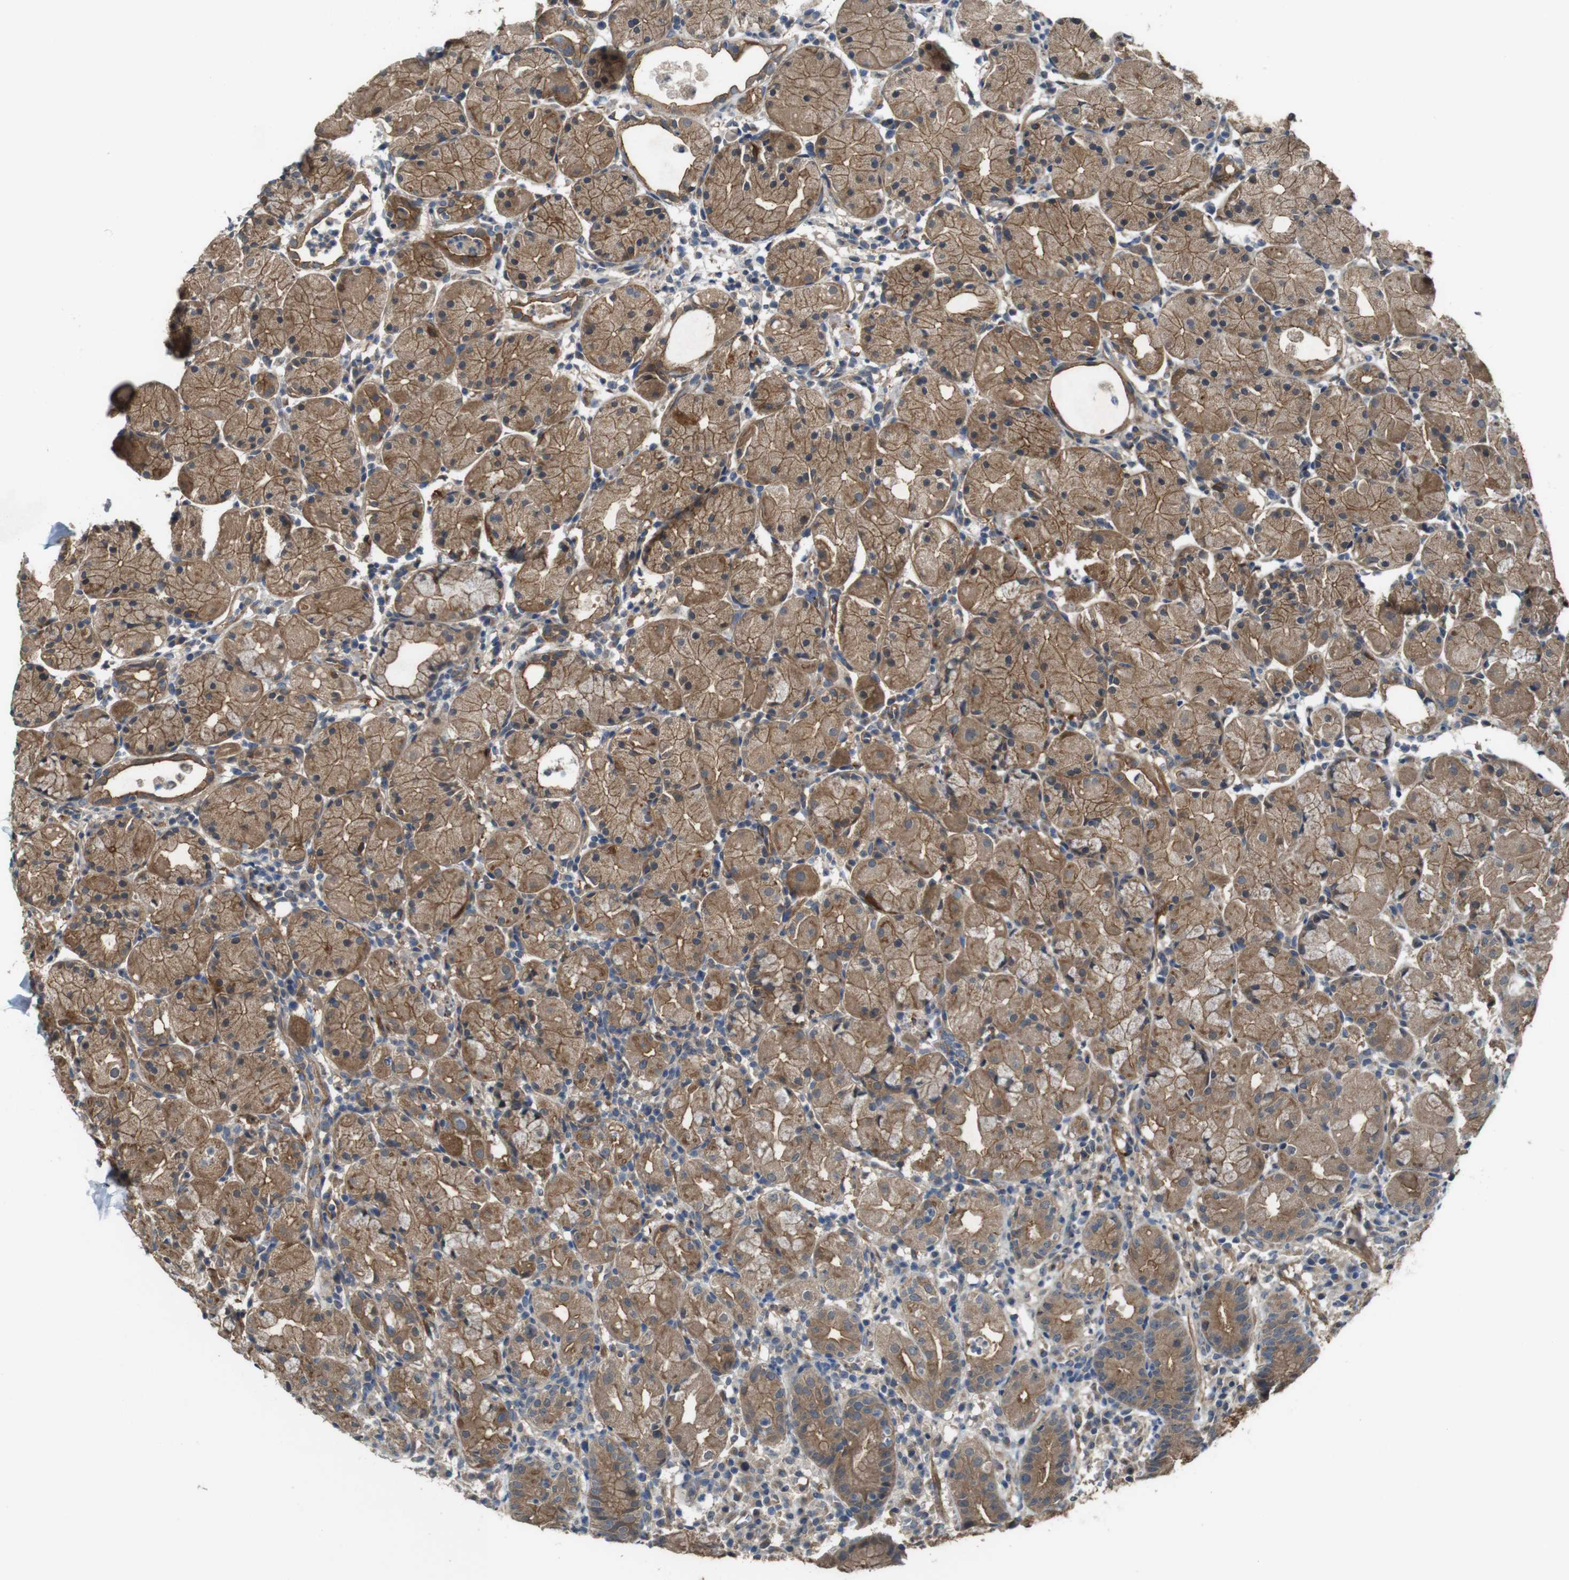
{"staining": {"intensity": "strong", "quantity": ">75%", "location": "cytoplasmic/membranous"}, "tissue": "stomach", "cell_type": "Glandular cells", "image_type": "normal", "snomed": [{"axis": "morphology", "description": "Normal tissue, NOS"}, {"axis": "topography", "description": "Stomach"}, {"axis": "topography", "description": "Stomach, lower"}], "caption": "The immunohistochemical stain labels strong cytoplasmic/membranous expression in glandular cells of unremarkable stomach. (brown staining indicates protein expression, while blue staining denotes nuclei).", "gene": "CDC34", "patient": {"sex": "female", "age": 75}}